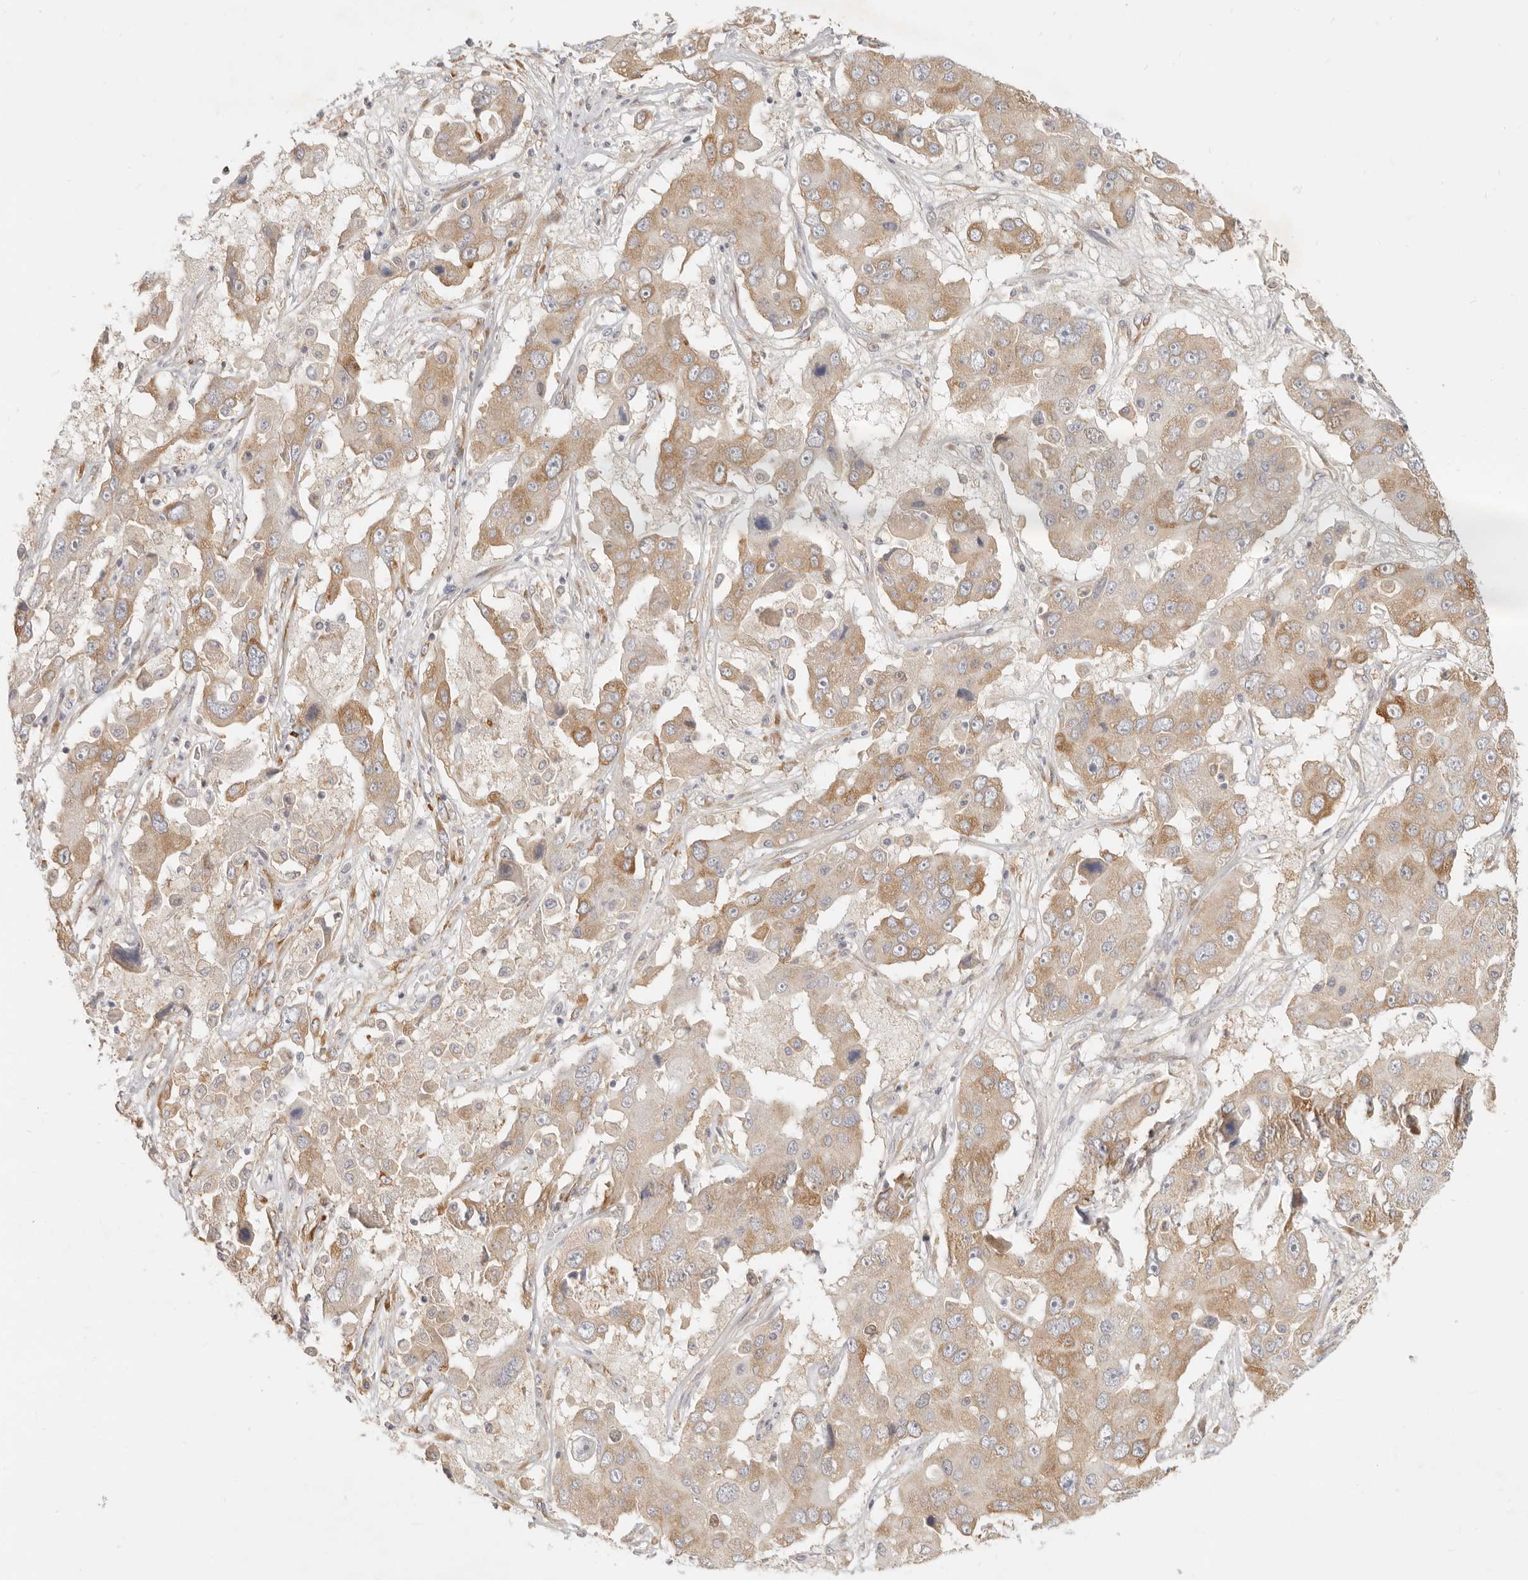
{"staining": {"intensity": "moderate", "quantity": ">75%", "location": "cytoplasmic/membranous"}, "tissue": "liver cancer", "cell_type": "Tumor cells", "image_type": "cancer", "snomed": [{"axis": "morphology", "description": "Cholangiocarcinoma"}, {"axis": "topography", "description": "Liver"}], "caption": "This histopathology image demonstrates IHC staining of cholangiocarcinoma (liver), with medium moderate cytoplasmic/membranous positivity in about >75% of tumor cells.", "gene": "PABPC4", "patient": {"sex": "male", "age": 67}}